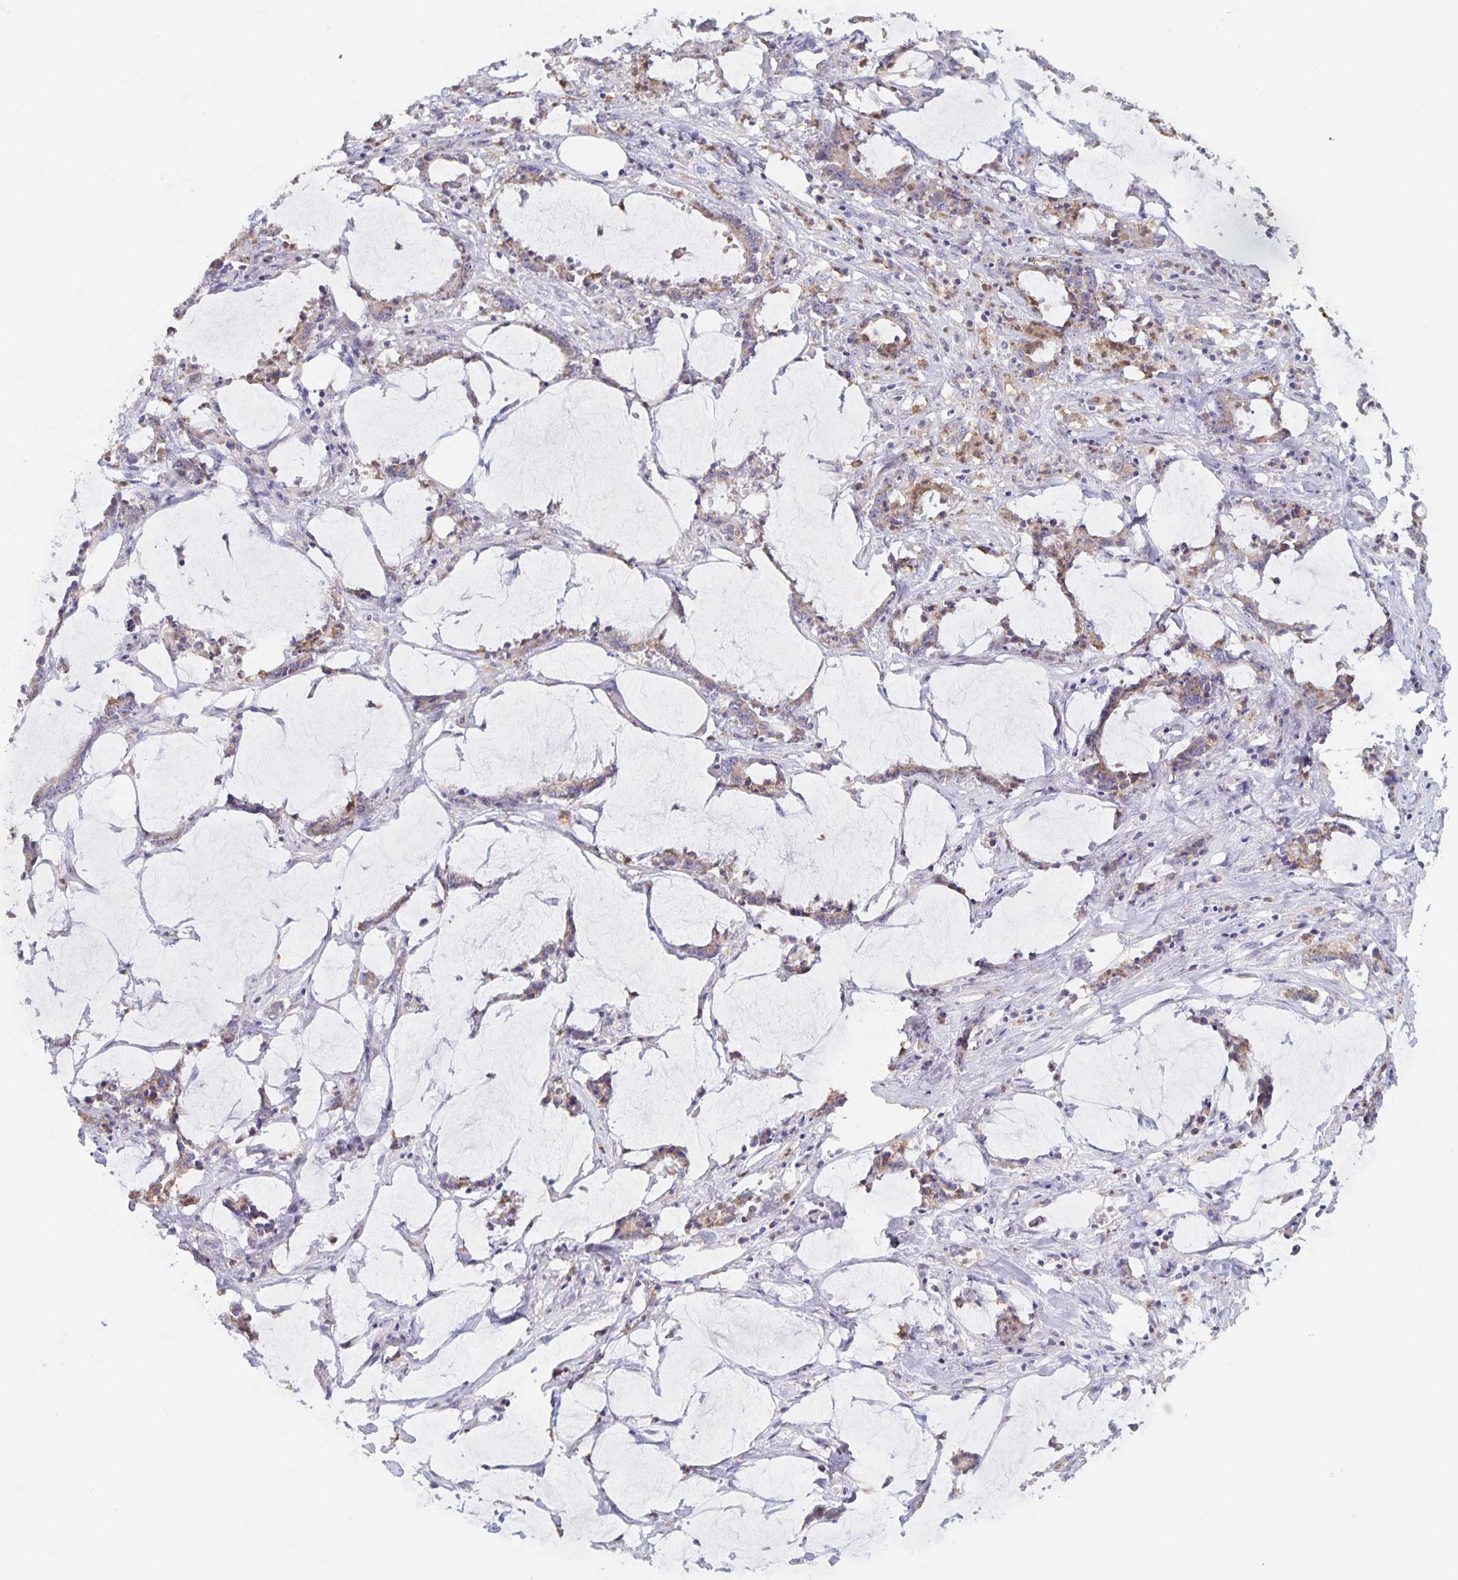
{"staining": {"intensity": "weak", "quantity": "25%-75%", "location": "cytoplasmic/membranous"}, "tissue": "stomach cancer", "cell_type": "Tumor cells", "image_type": "cancer", "snomed": [{"axis": "morphology", "description": "Adenocarcinoma, NOS"}, {"axis": "topography", "description": "Stomach, upper"}], "caption": "Immunohistochemical staining of human stomach cancer demonstrates low levels of weak cytoplasmic/membranous protein positivity in approximately 25%-75% of tumor cells. (DAB = brown stain, brightfield microscopy at high magnification).", "gene": "CDC42BPG", "patient": {"sex": "male", "age": 68}}